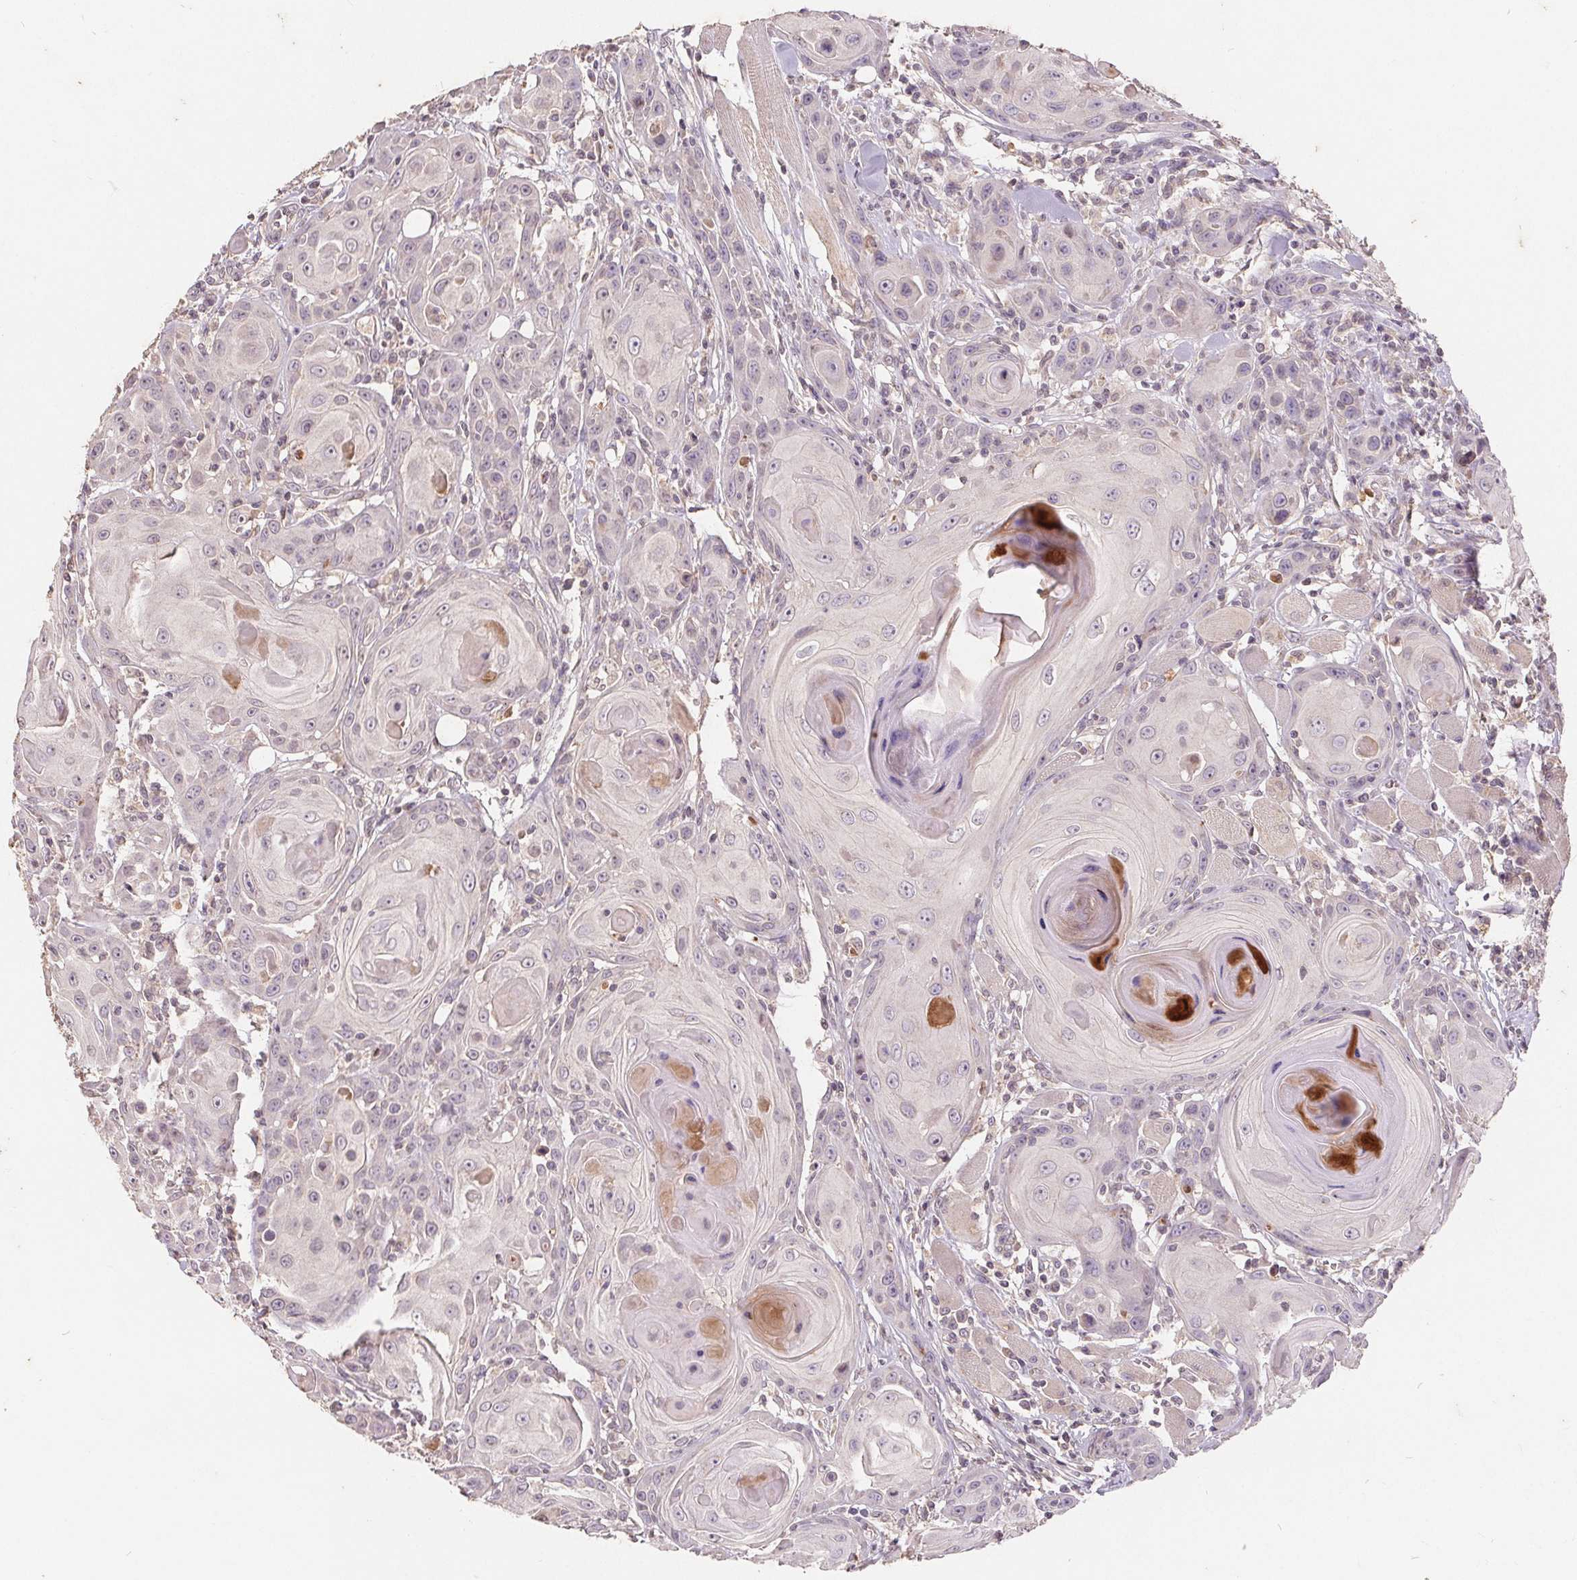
{"staining": {"intensity": "negative", "quantity": "none", "location": "none"}, "tissue": "head and neck cancer", "cell_type": "Tumor cells", "image_type": "cancer", "snomed": [{"axis": "morphology", "description": "Squamous cell carcinoma, NOS"}, {"axis": "topography", "description": "Head-Neck"}], "caption": "Immunohistochemistry histopathology image of head and neck cancer (squamous cell carcinoma) stained for a protein (brown), which reveals no positivity in tumor cells. Nuclei are stained in blue.", "gene": "CDIPT", "patient": {"sex": "female", "age": 80}}